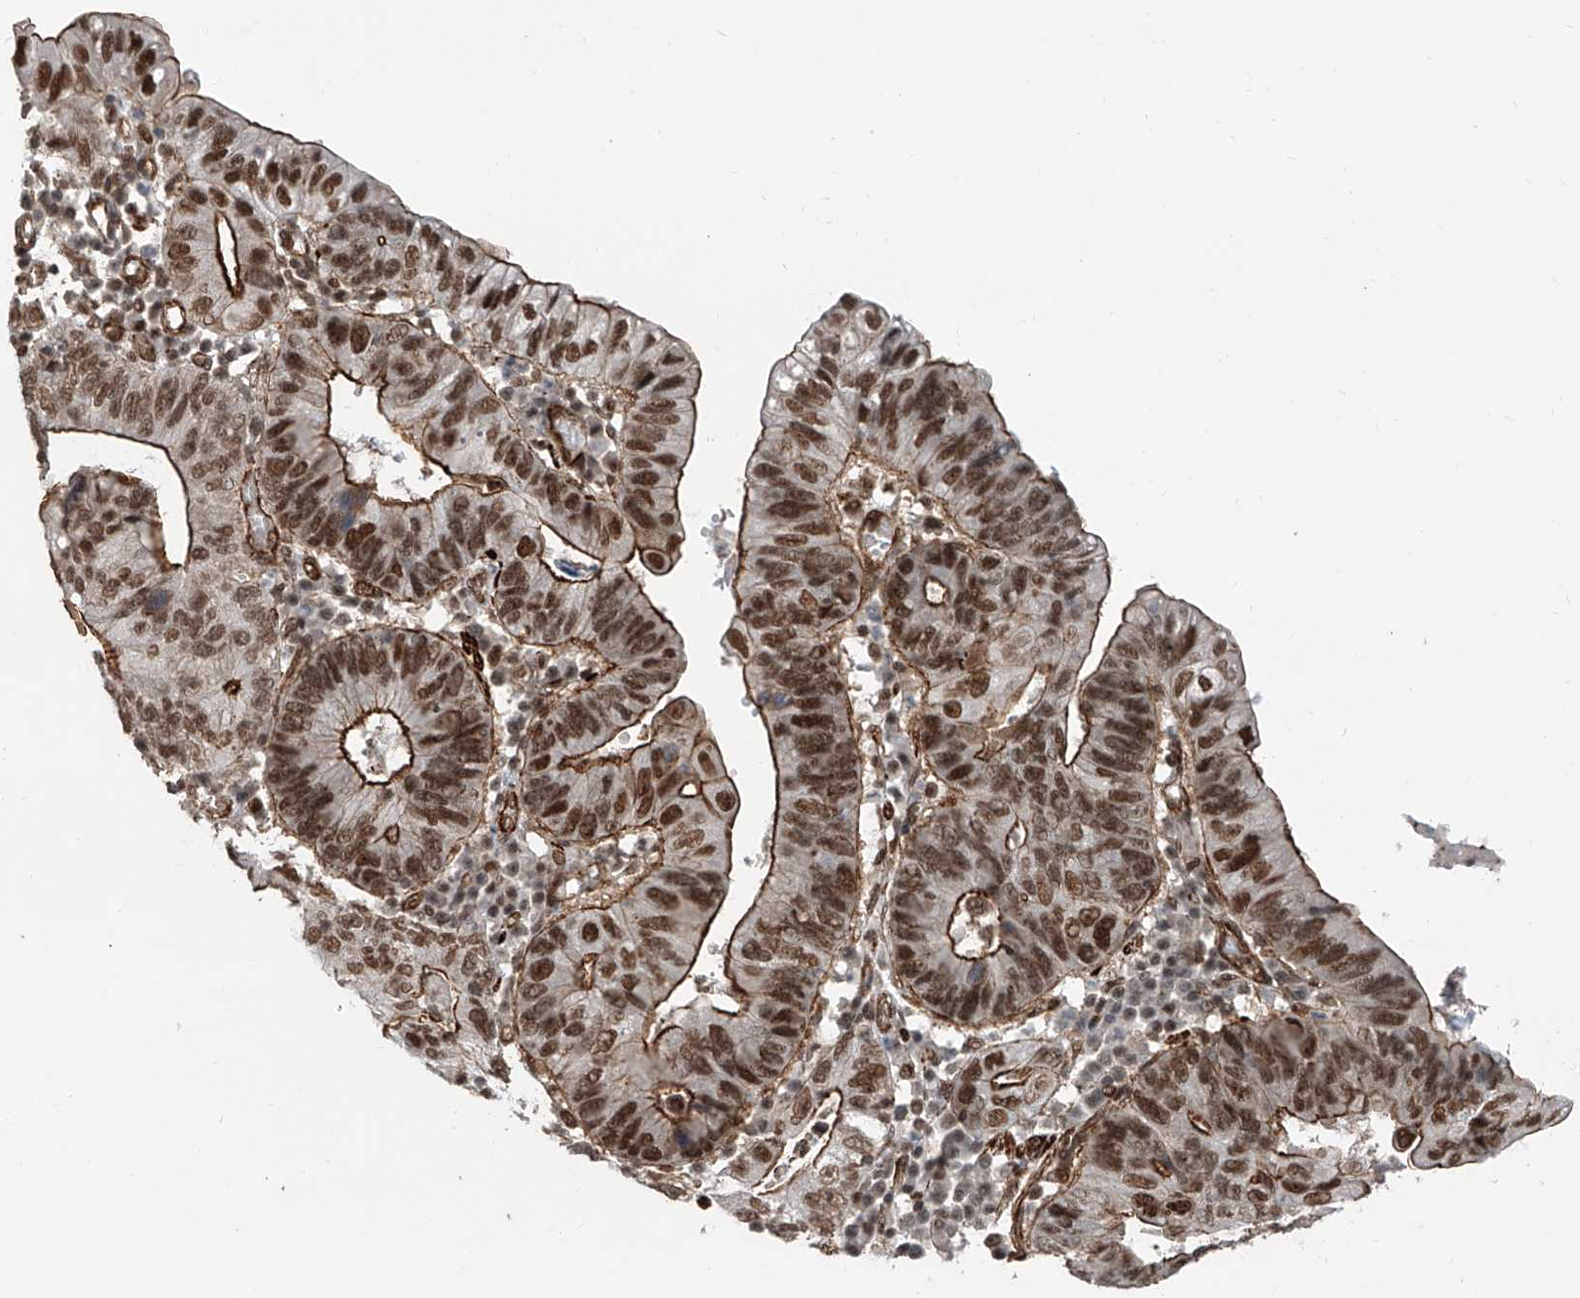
{"staining": {"intensity": "strong", "quantity": ">75%", "location": "cytoplasmic/membranous,nuclear"}, "tissue": "stomach cancer", "cell_type": "Tumor cells", "image_type": "cancer", "snomed": [{"axis": "morphology", "description": "Adenocarcinoma, NOS"}, {"axis": "topography", "description": "Stomach"}], "caption": "Immunohistochemical staining of stomach cancer (adenocarcinoma) shows high levels of strong cytoplasmic/membranous and nuclear positivity in approximately >75% of tumor cells.", "gene": "SDE2", "patient": {"sex": "male", "age": 59}}